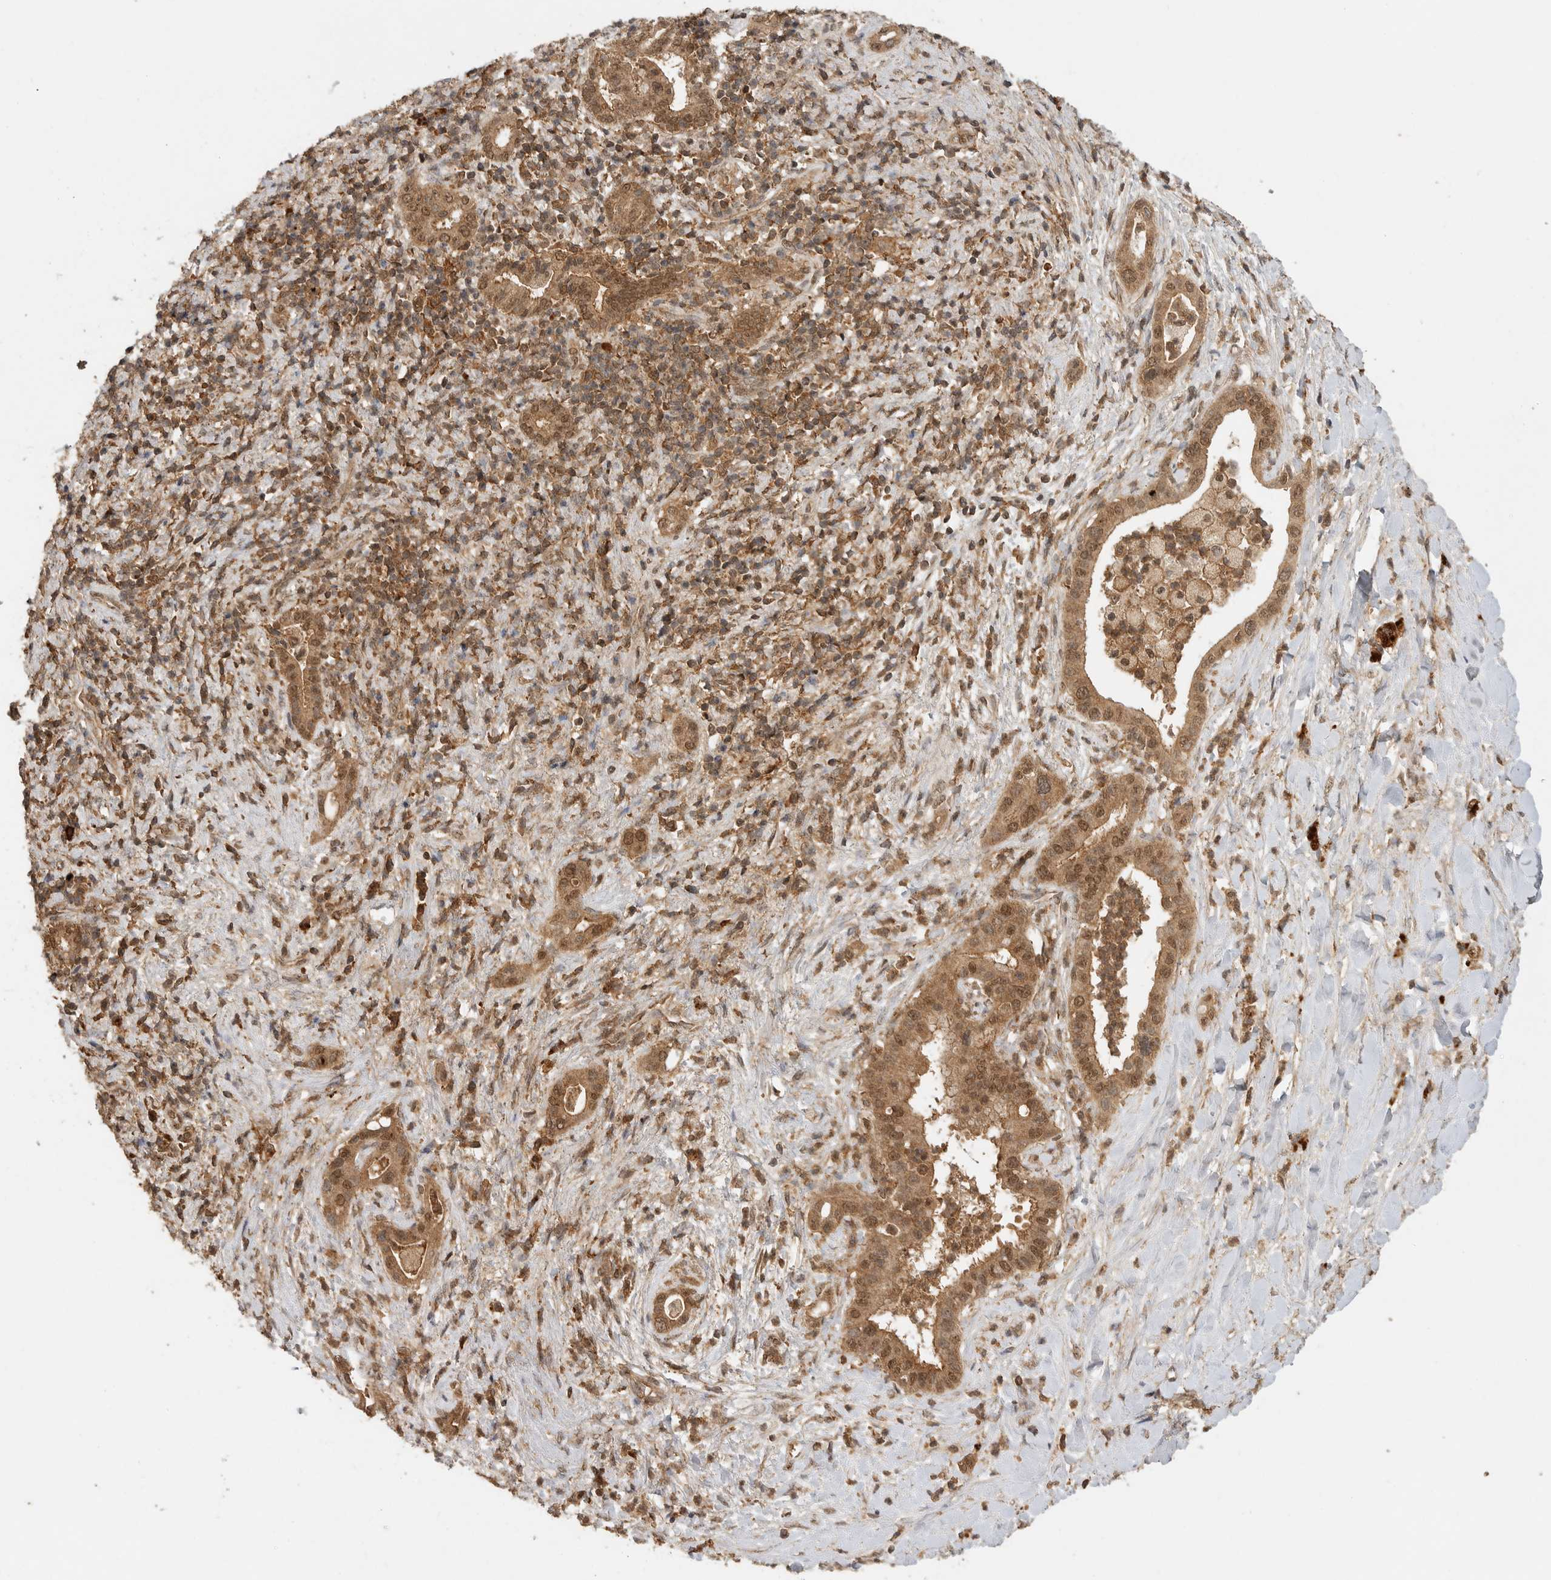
{"staining": {"intensity": "moderate", "quantity": ">75%", "location": "cytoplasmic/membranous,nuclear"}, "tissue": "liver cancer", "cell_type": "Tumor cells", "image_type": "cancer", "snomed": [{"axis": "morphology", "description": "Cholangiocarcinoma"}, {"axis": "topography", "description": "Liver"}], "caption": "DAB immunohistochemical staining of human liver cancer displays moderate cytoplasmic/membranous and nuclear protein staining in about >75% of tumor cells.", "gene": "ICOSLG", "patient": {"sex": "female", "age": 54}}